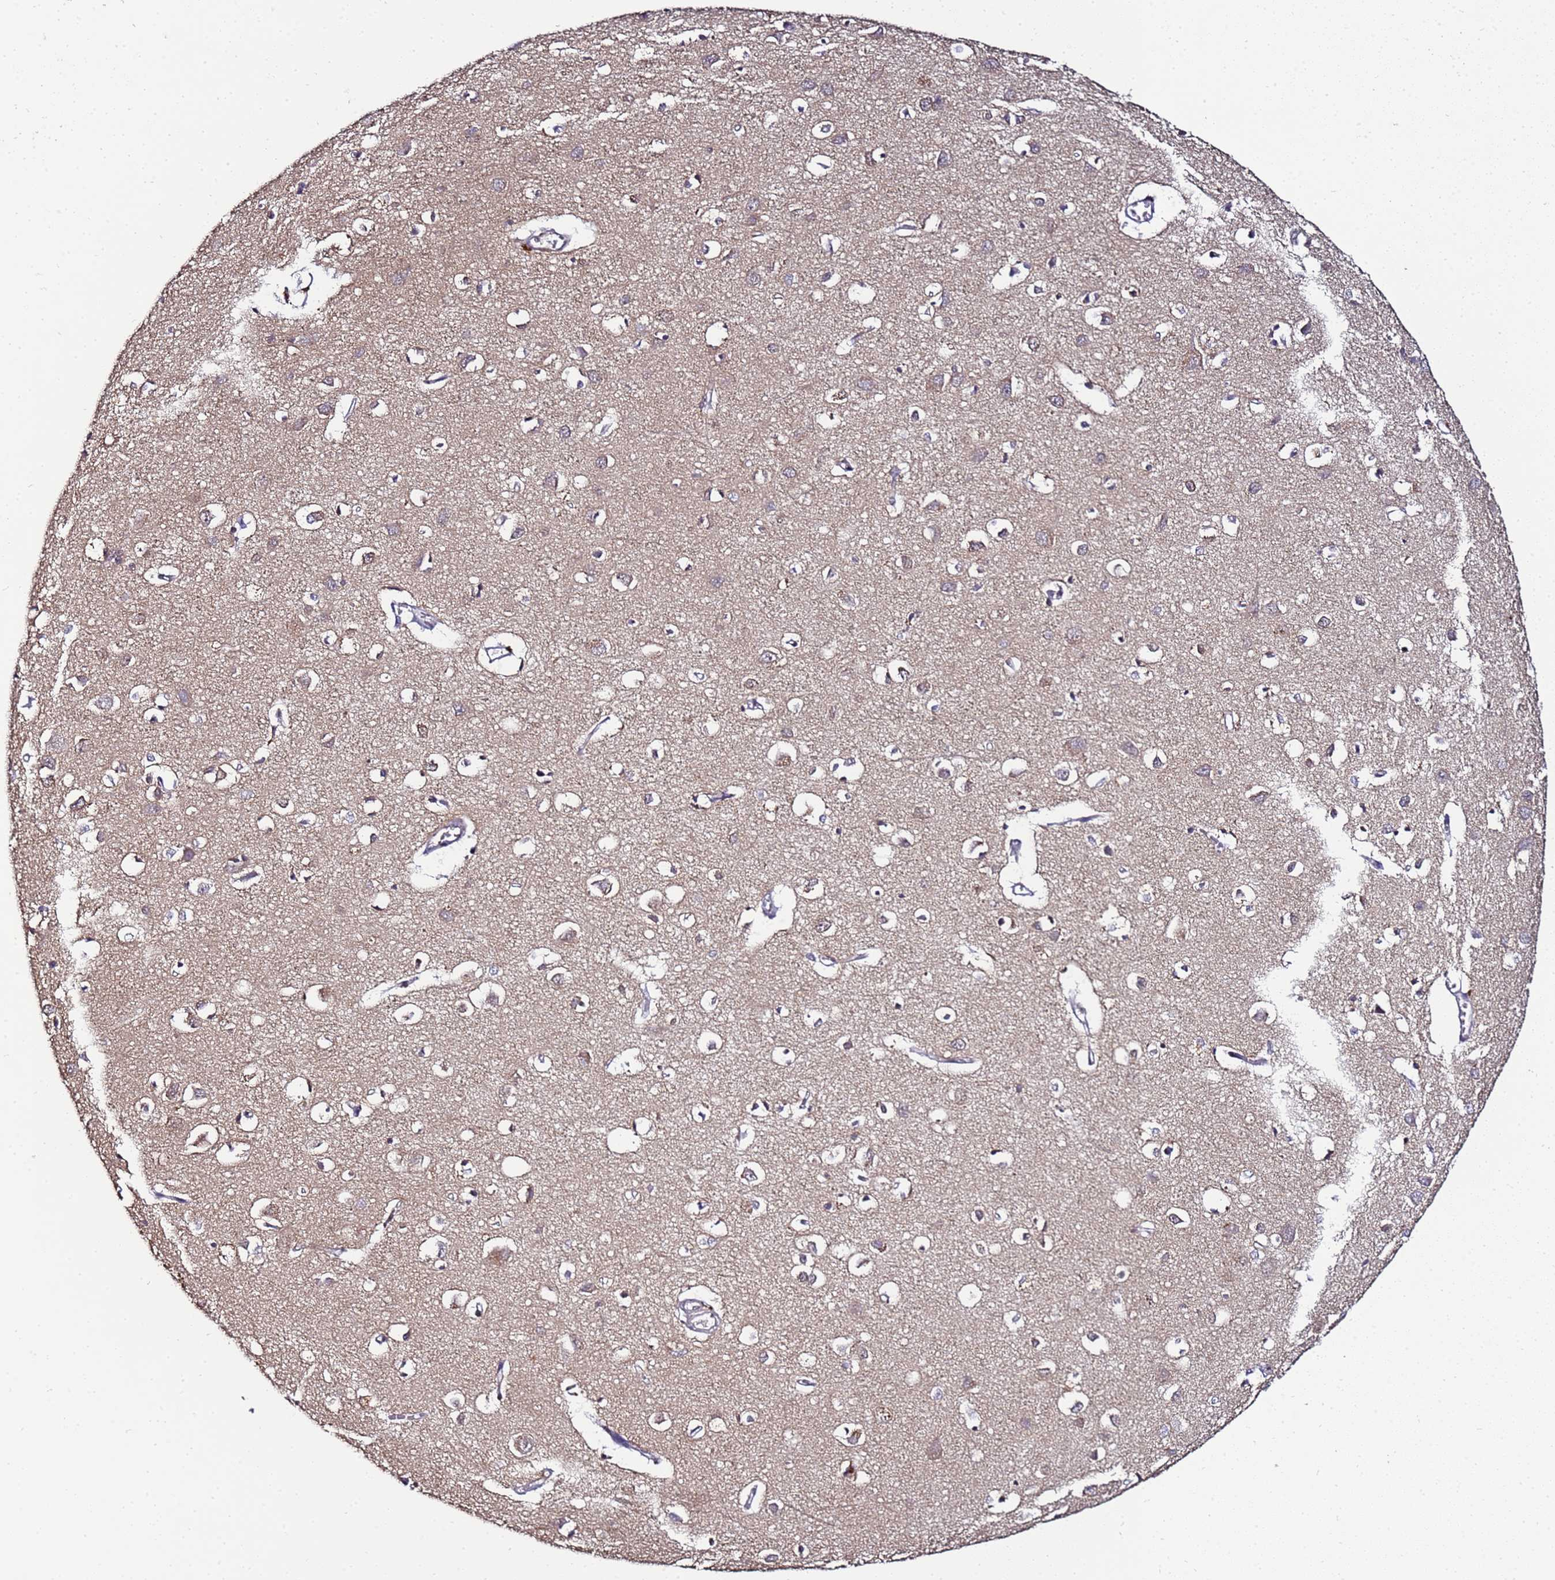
{"staining": {"intensity": "weak", "quantity": ">75%", "location": "cytoplasmic/membranous"}, "tissue": "cerebral cortex", "cell_type": "Endothelial cells", "image_type": "normal", "snomed": [{"axis": "morphology", "description": "Normal tissue, NOS"}, {"axis": "topography", "description": "Cerebral cortex"}], "caption": "Immunohistochemical staining of normal human cerebral cortex reveals weak cytoplasmic/membranous protein staining in about >75% of endothelial cells.", "gene": "ANKRD17", "patient": {"sex": "female", "age": 64}}